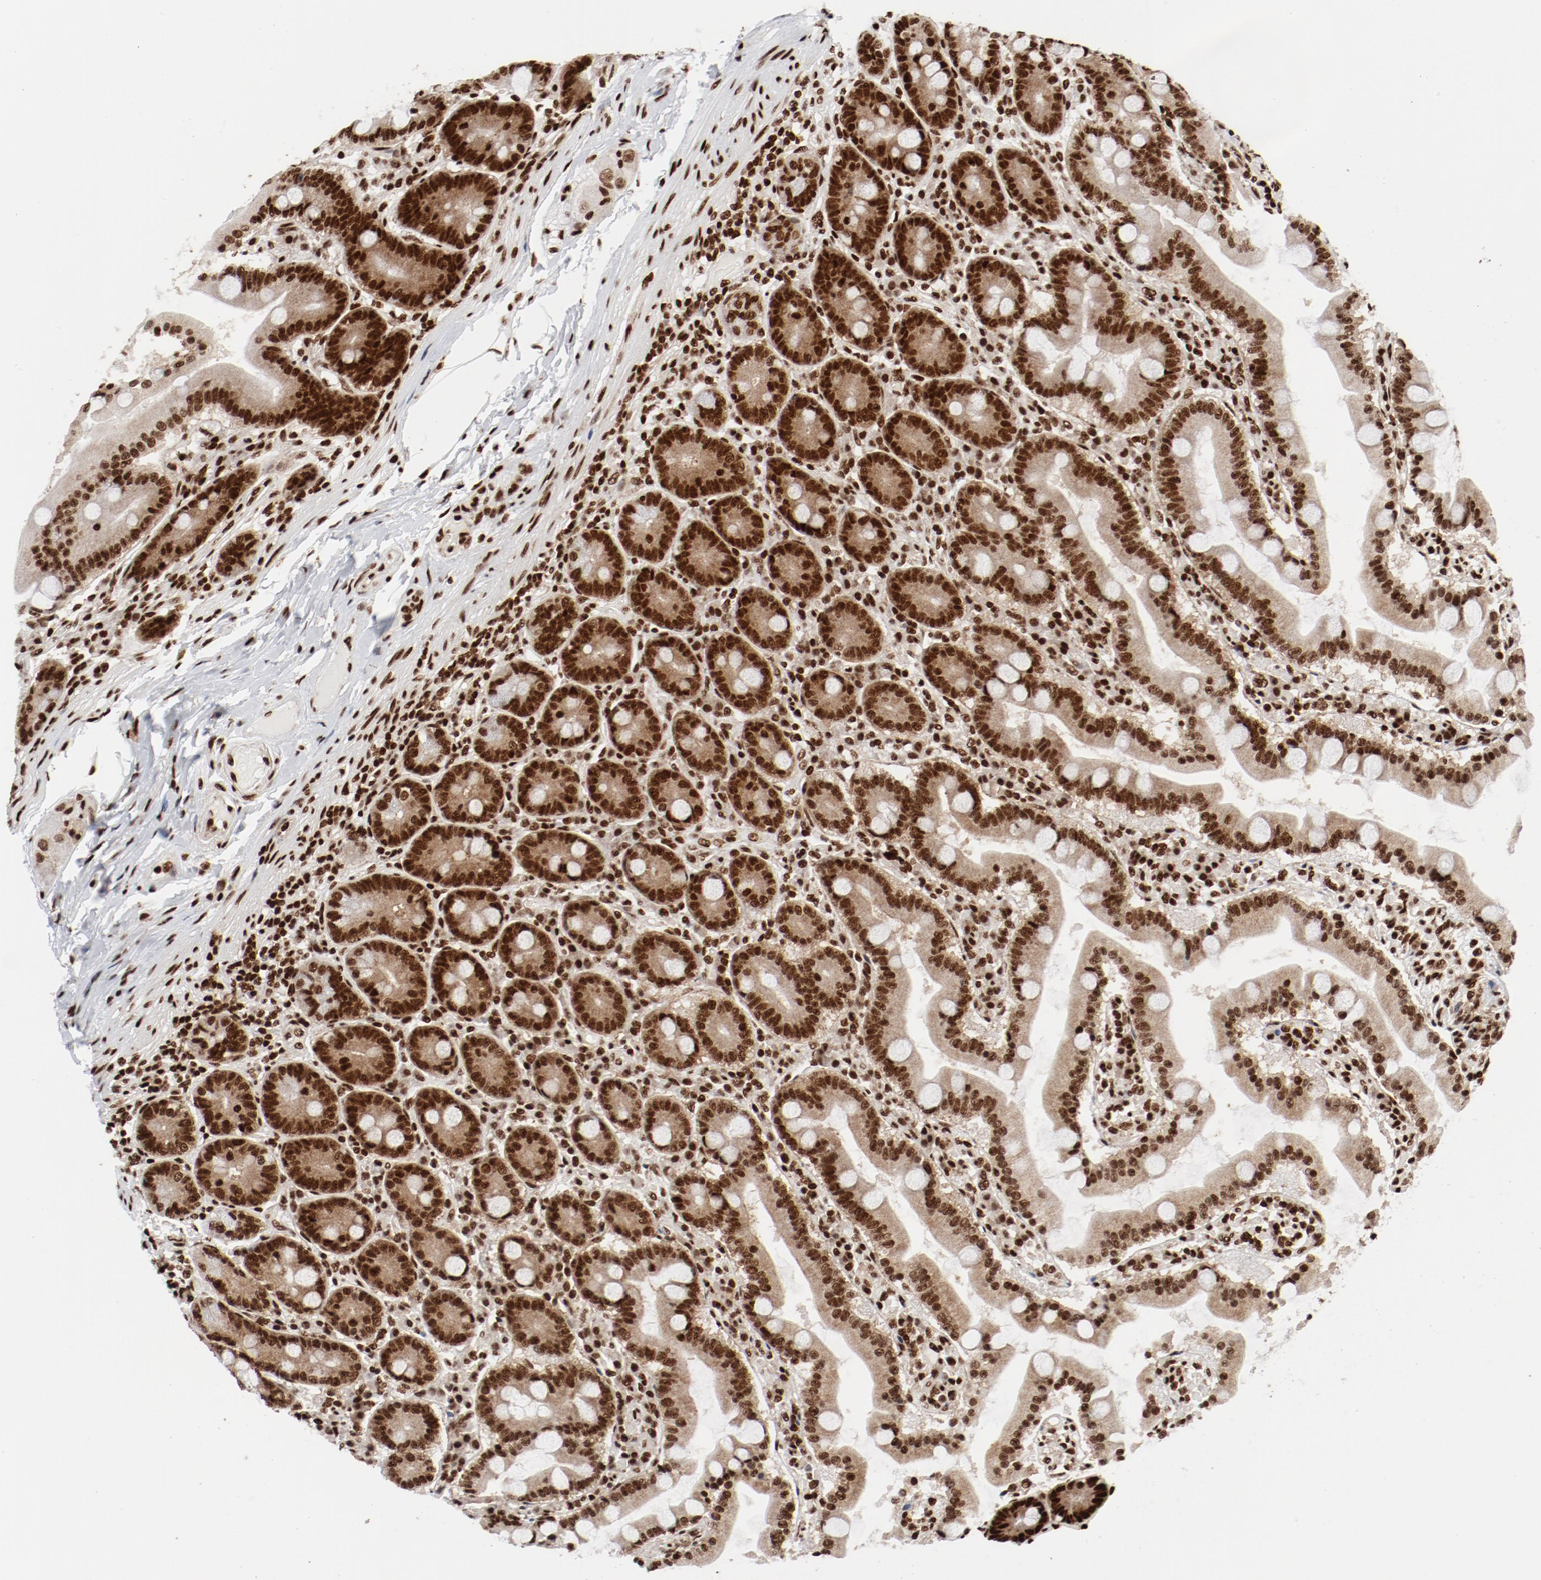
{"staining": {"intensity": "strong", "quantity": ">75%", "location": "cytoplasmic/membranous,nuclear"}, "tissue": "duodenum", "cell_type": "Glandular cells", "image_type": "normal", "snomed": [{"axis": "morphology", "description": "Normal tissue, NOS"}, {"axis": "topography", "description": "Duodenum"}], "caption": "Protein staining shows strong cytoplasmic/membranous,nuclear expression in about >75% of glandular cells in benign duodenum.", "gene": "NFYB", "patient": {"sex": "female", "age": 64}}